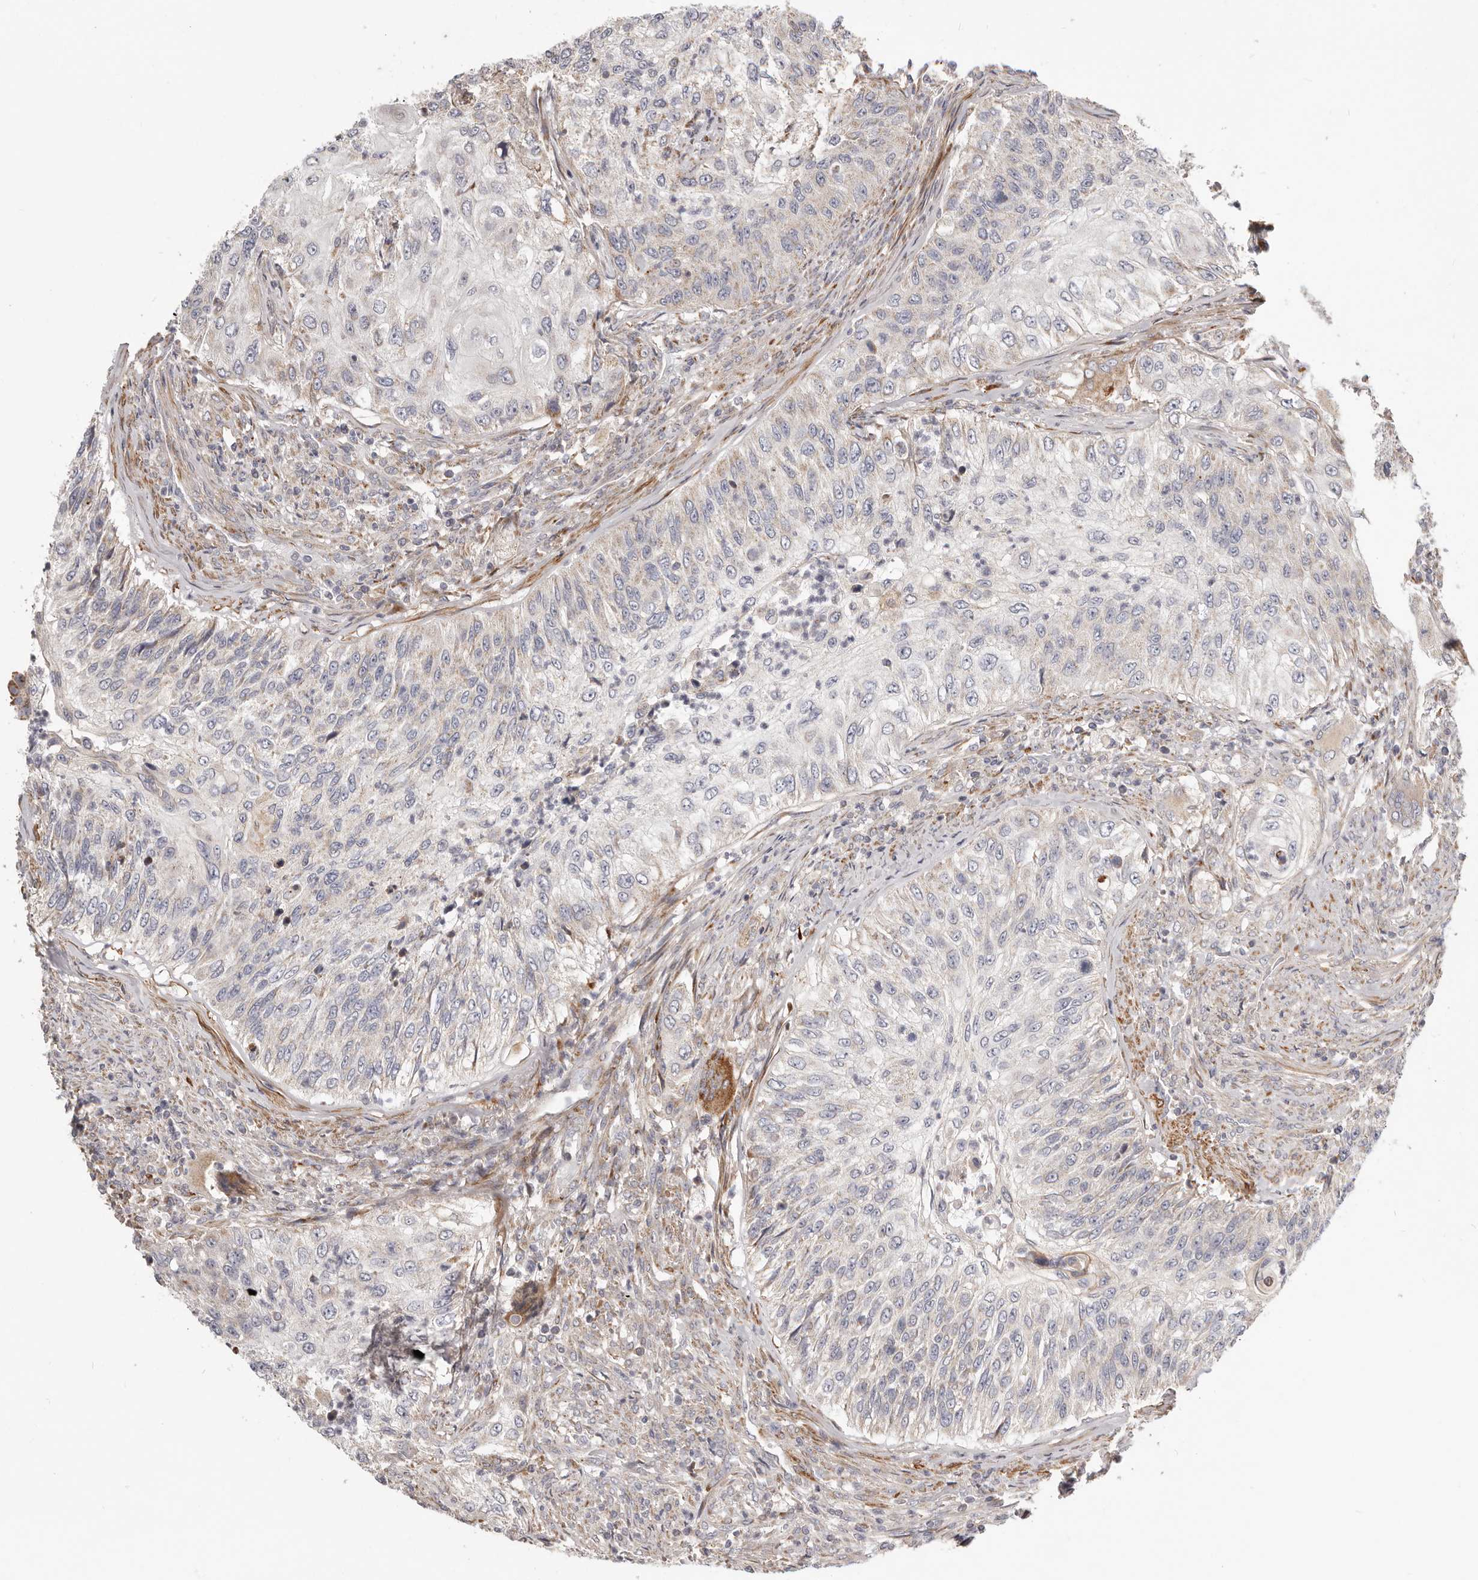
{"staining": {"intensity": "weak", "quantity": "<25%", "location": "cytoplasmic/membranous"}, "tissue": "urothelial cancer", "cell_type": "Tumor cells", "image_type": "cancer", "snomed": [{"axis": "morphology", "description": "Urothelial carcinoma, High grade"}, {"axis": "topography", "description": "Urinary bladder"}], "caption": "This is an immunohistochemistry photomicrograph of human urothelial cancer. There is no expression in tumor cells.", "gene": "MRPS10", "patient": {"sex": "female", "age": 60}}